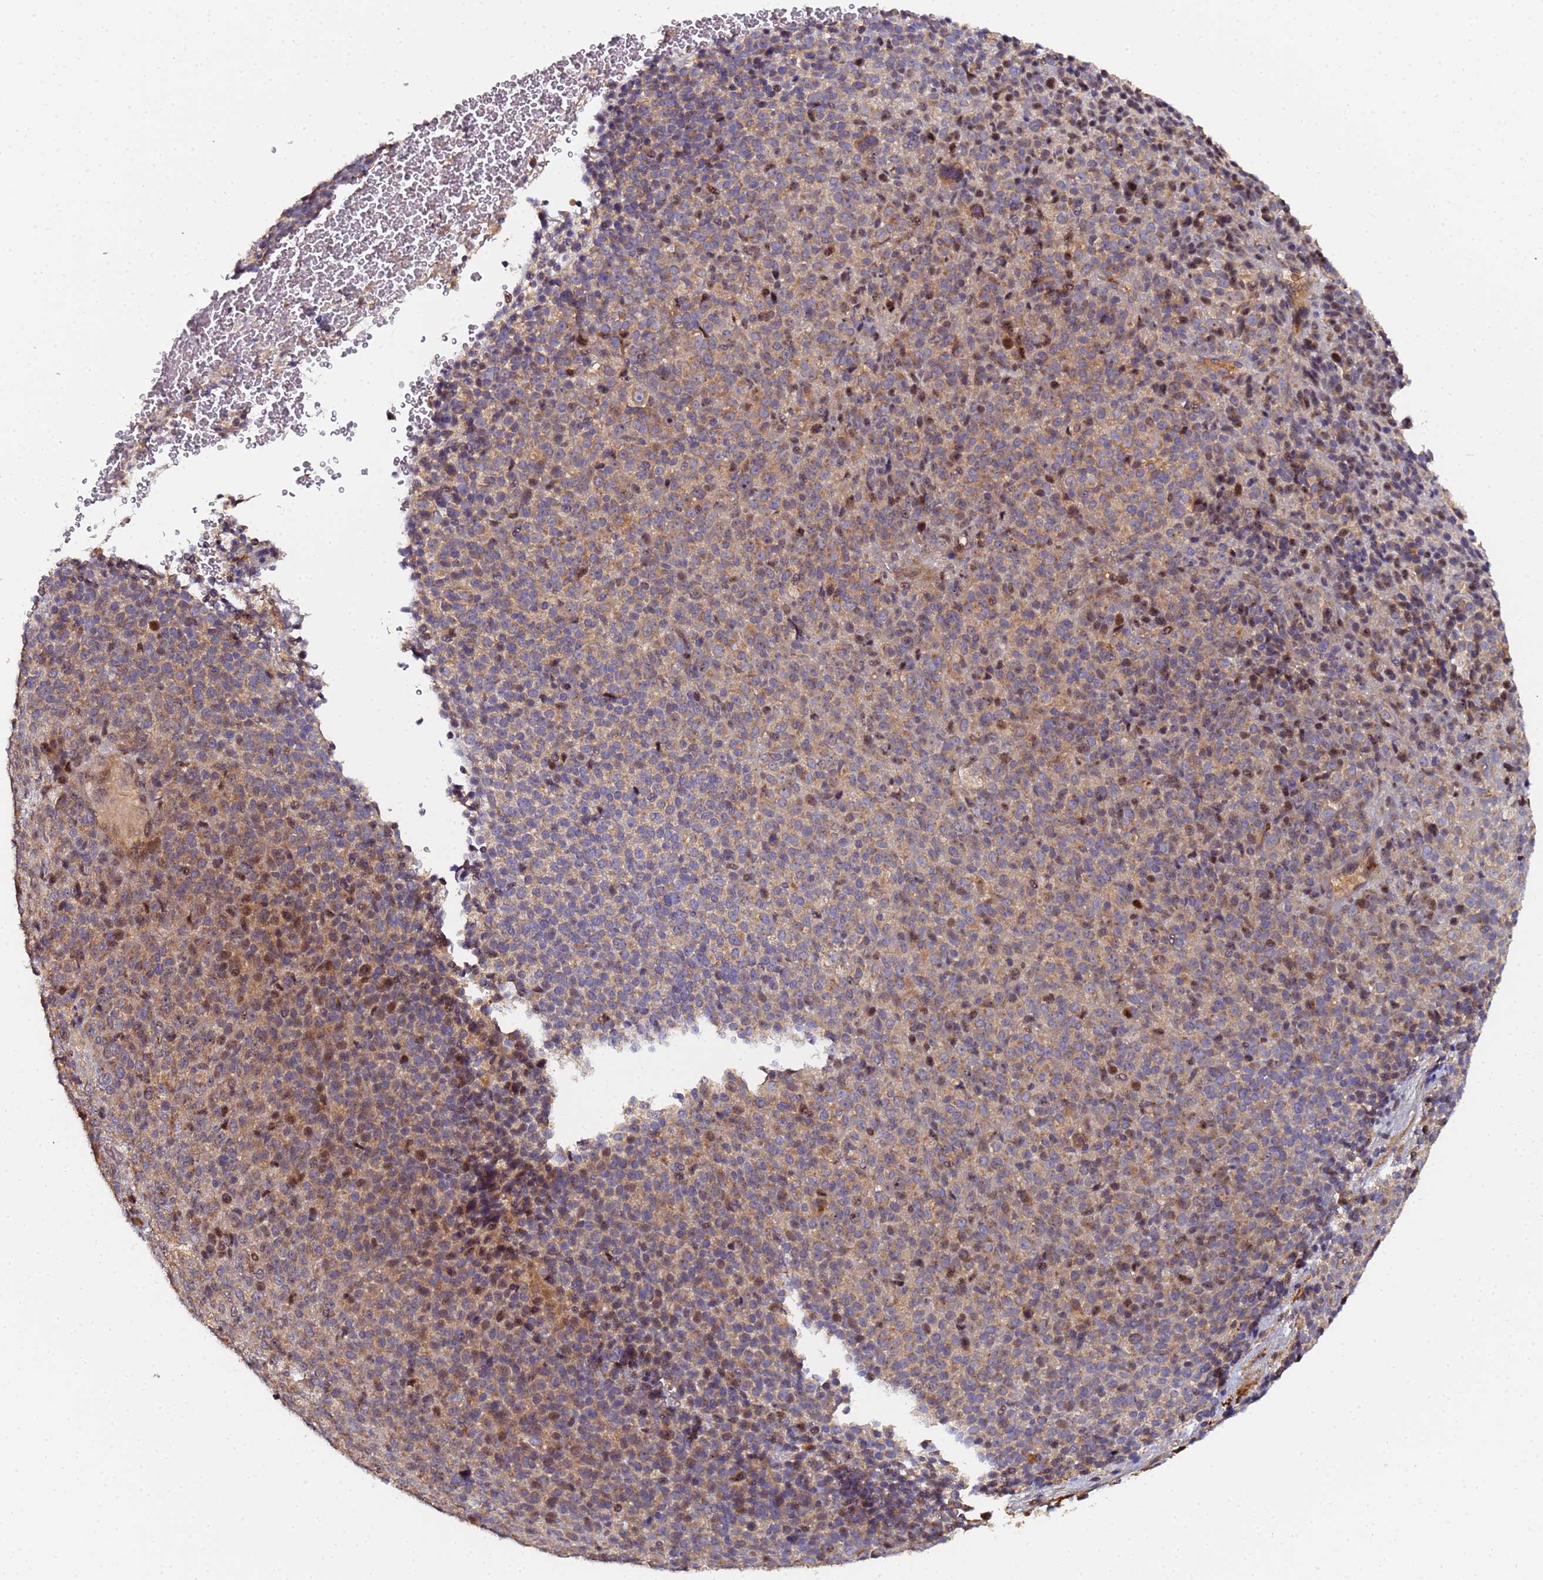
{"staining": {"intensity": "moderate", "quantity": "<25%", "location": "cytoplasmic/membranous,nuclear"}, "tissue": "melanoma", "cell_type": "Tumor cells", "image_type": "cancer", "snomed": [{"axis": "morphology", "description": "Malignant melanoma, Metastatic site"}, {"axis": "topography", "description": "Brain"}], "caption": "IHC micrograph of neoplastic tissue: human malignant melanoma (metastatic site) stained using IHC displays low levels of moderate protein expression localized specifically in the cytoplasmic/membranous and nuclear of tumor cells, appearing as a cytoplasmic/membranous and nuclear brown color.", "gene": "OSER1", "patient": {"sex": "female", "age": 56}}